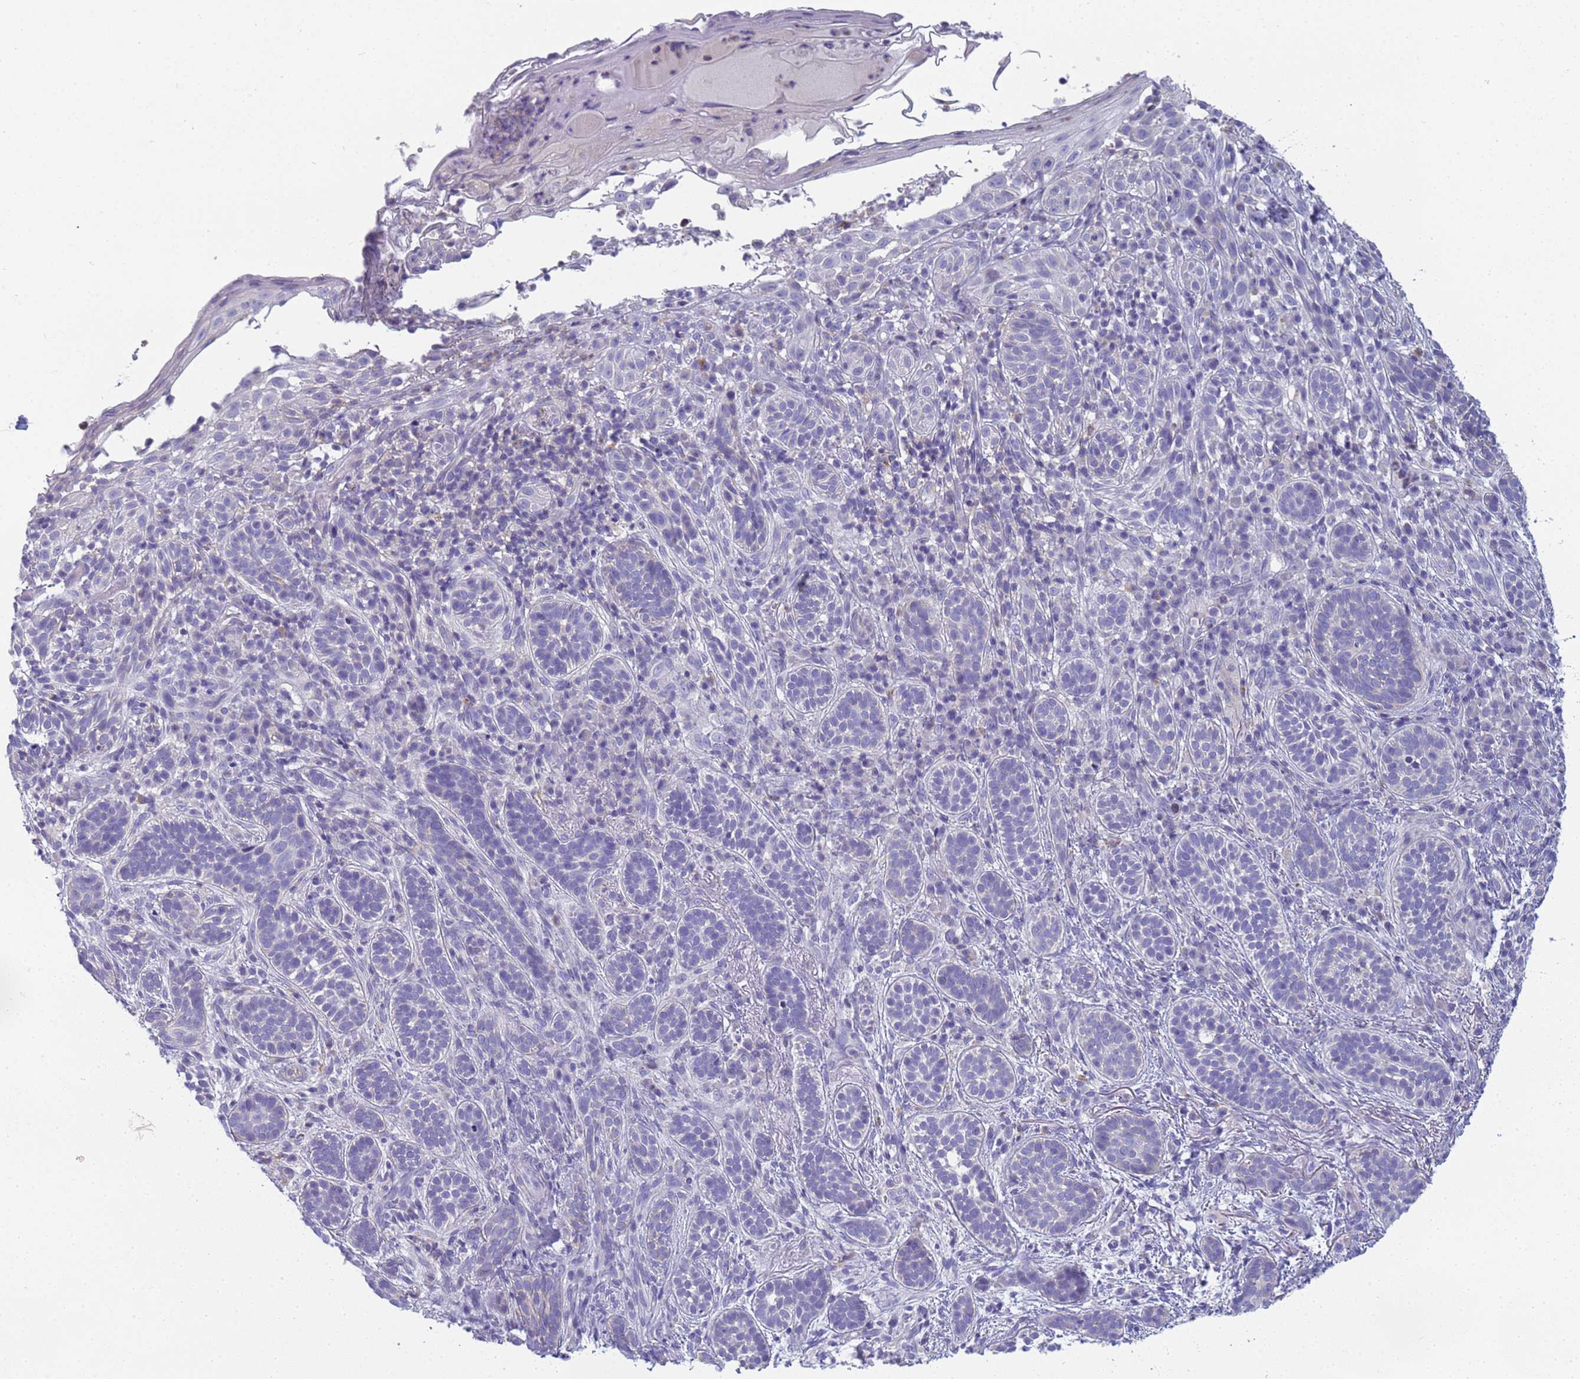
{"staining": {"intensity": "negative", "quantity": "none", "location": "none"}, "tissue": "skin cancer", "cell_type": "Tumor cells", "image_type": "cancer", "snomed": [{"axis": "morphology", "description": "Basal cell carcinoma"}, {"axis": "topography", "description": "Skin"}], "caption": "Tumor cells are negative for brown protein staining in skin cancer.", "gene": "CR1", "patient": {"sex": "male", "age": 71}}